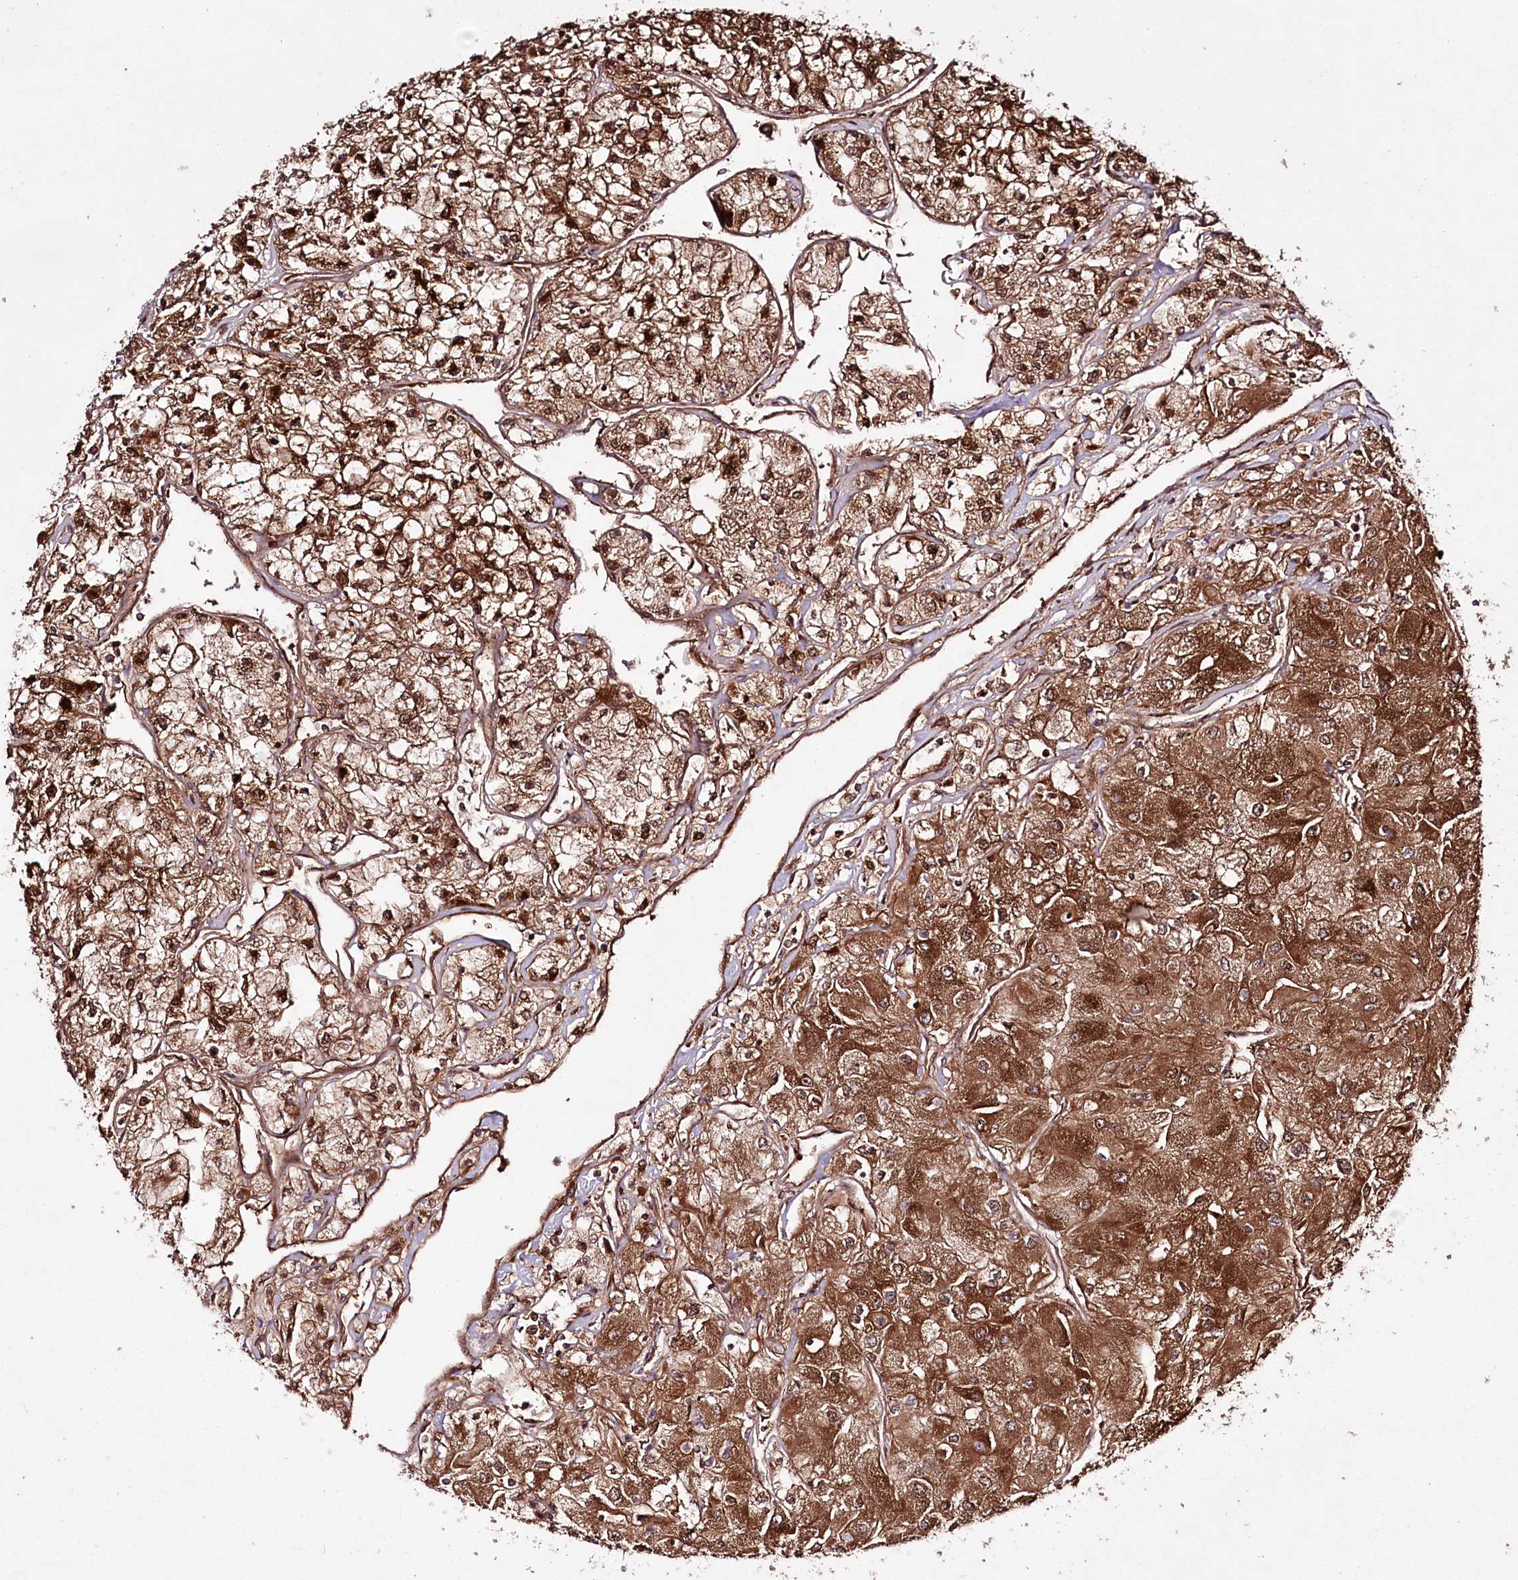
{"staining": {"intensity": "moderate", "quantity": ">75%", "location": "cytoplasmic/membranous"}, "tissue": "renal cancer", "cell_type": "Tumor cells", "image_type": "cancer", "snomed": [{"axis": "morphology", "description": "Adenocarcinoma, NOS"}, {"axis": "topography", "description": "Kidney"}], "caption": "Moderate cytoplasmic/membranous staining is seen in approximately >75% of tumor cells in renal adenocarcinoma.", "gene": "REXO2", "patient": {"sex": "male", "age": 80}}